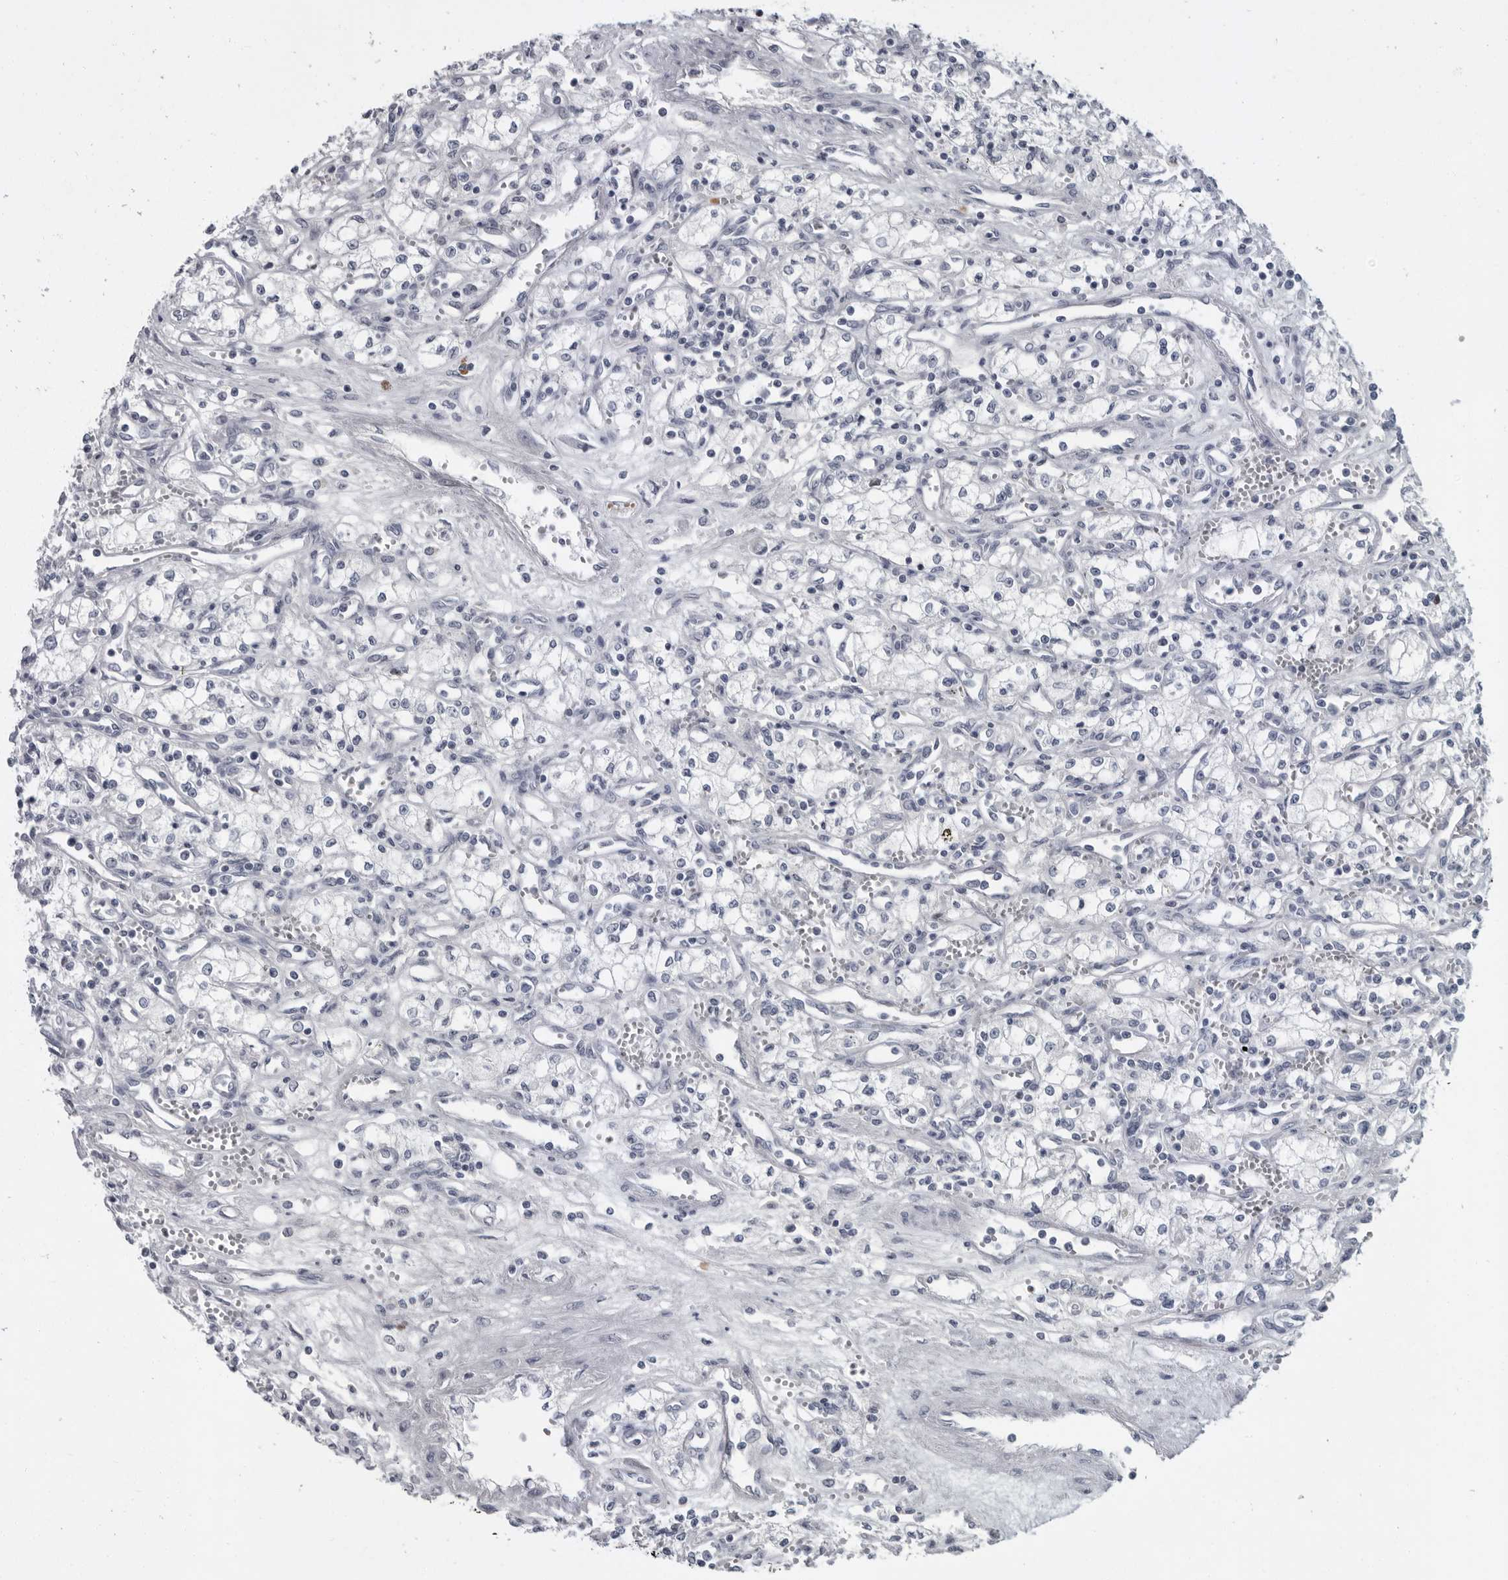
{"staining": {"intensity": "negative", "quantity": "none", "location": "none"}, "tissue": "renal cancer", "cell_type": "Tumor cells", "image_type": "cancer", "snomed": [{"axis": "morphology", "description": "Adenocarcinoma, NOS"}, {"axis": "topography", "description": "Kidney"}], "caption": "Immunohistochemistry image of neoplastic tissue: adenocarcinoma (renal) stained with DAB (3,3'-diaminobenzidine) demonstrates no significant protein positivity in tumor cells.", "gene": "SLC25A39", "patient": {"sex": "male", "age": 59}}